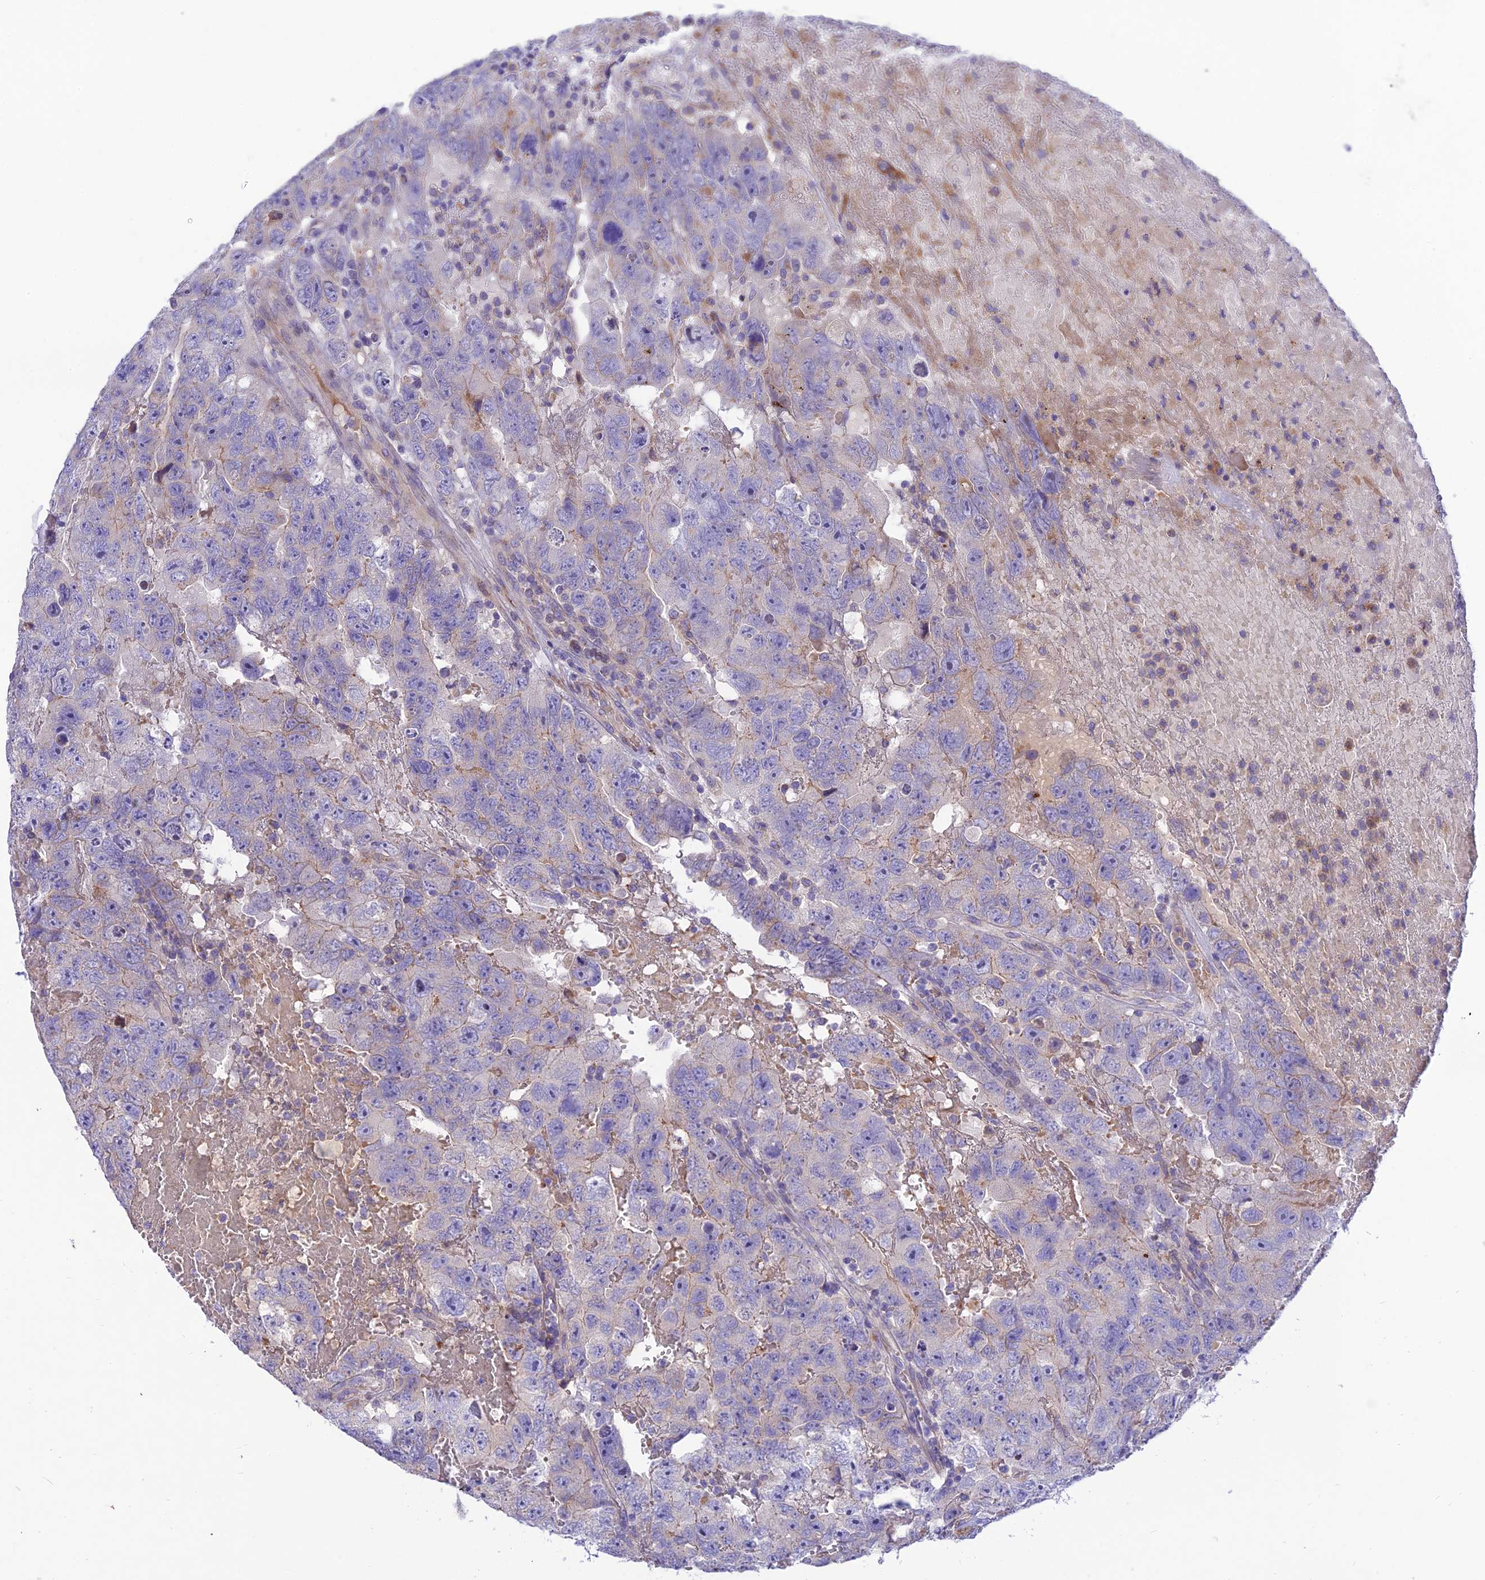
{"staining": {"intensity": "weak", "quantity": "<25%", "location": "cytoplasmic/membranous"}, "tissue": "testis cancer", "cell_type": "Tumor cells", "image_type": "cancer", "snomed": [{"axis": "morphology", "description": "Carcinoma, Embryonal, NOS"}, {"axis": "topography", "description": "Testis"}], "caption": "Testis cancer was stained to show a protein in brown. There is no significant positivity in tumor cells.", "gene": "CCDC157", "patient": {"sex": "male", "age": 45}}